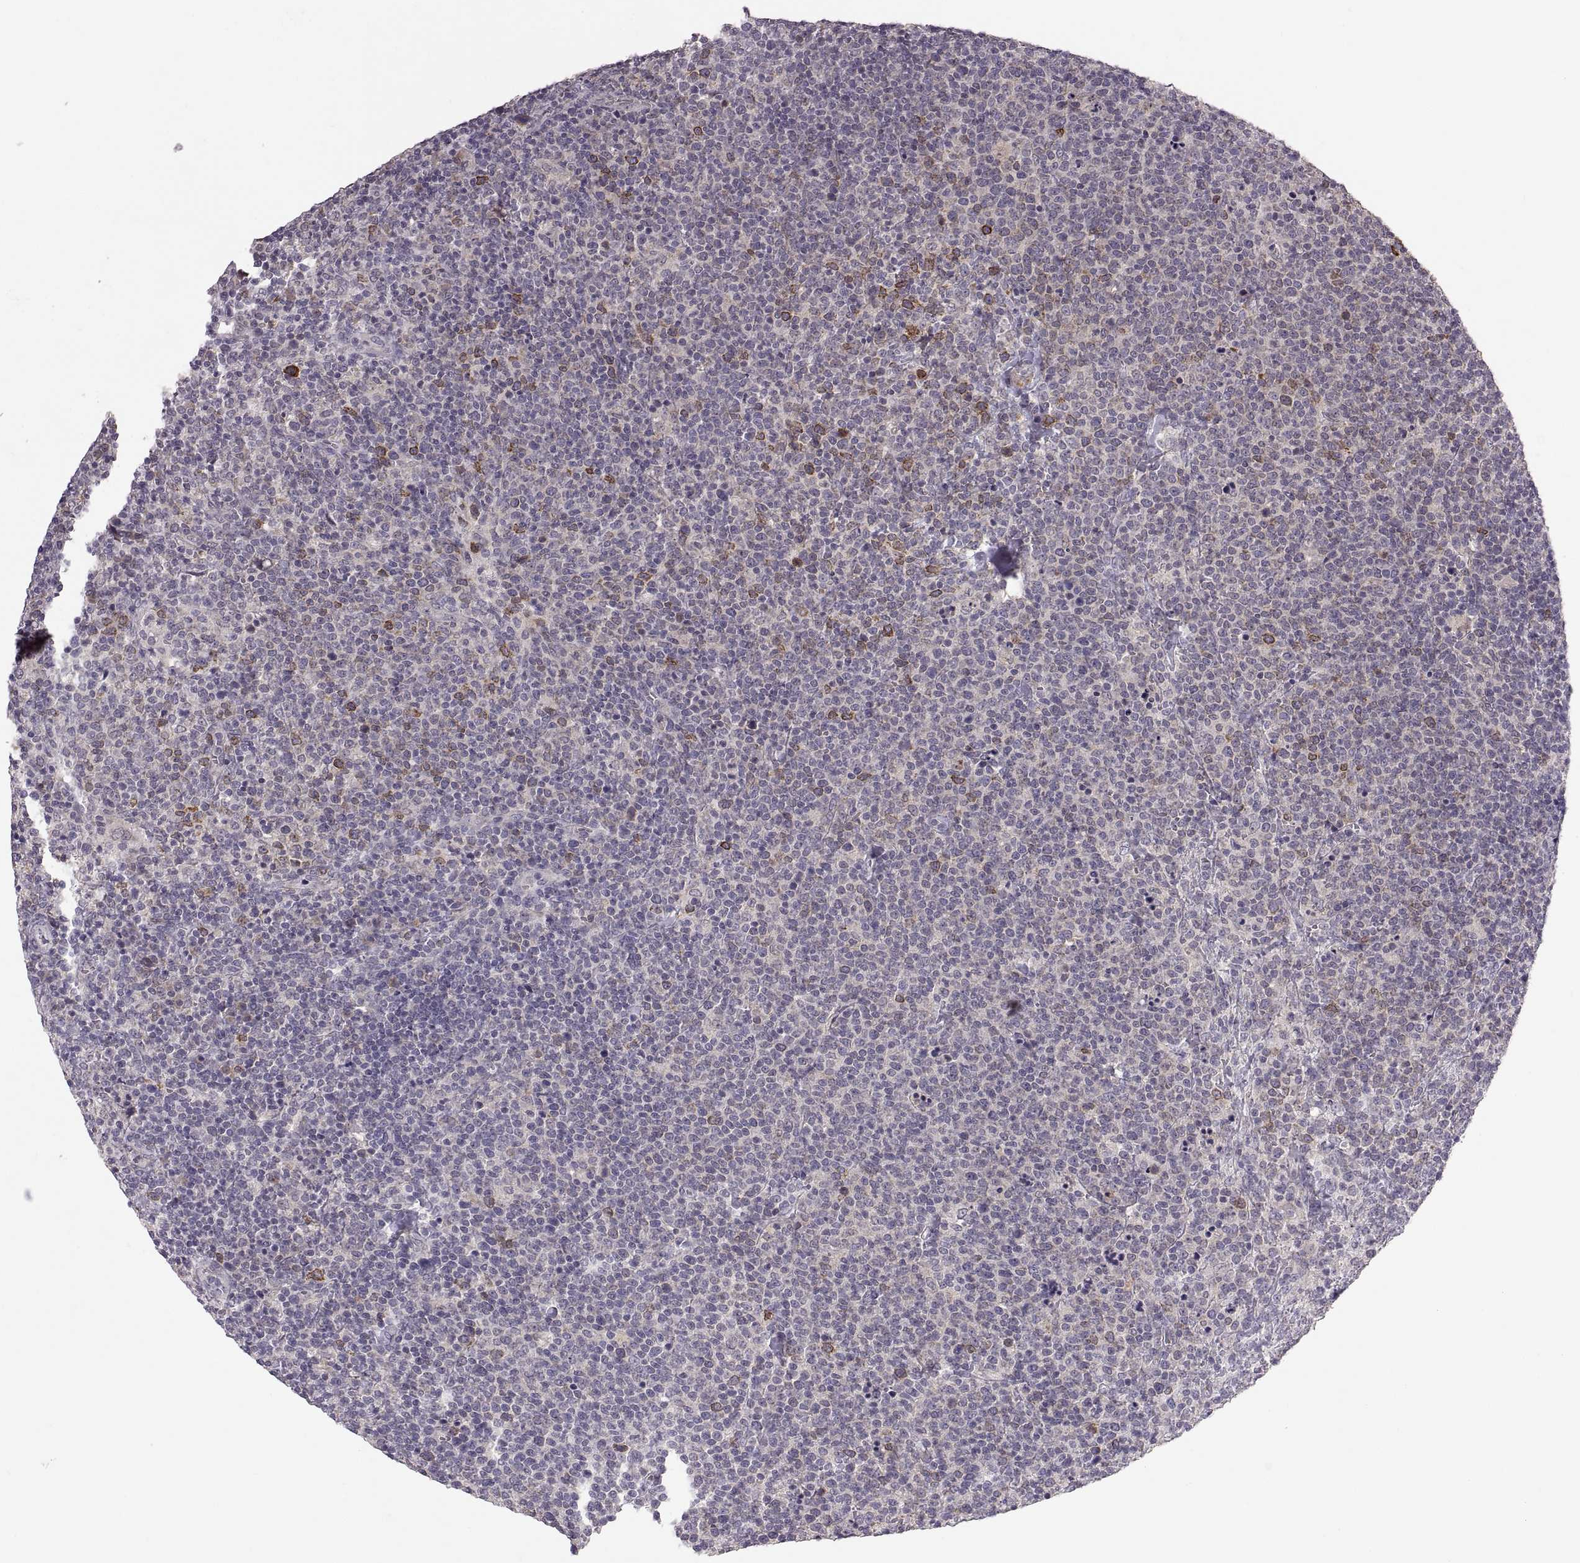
{"staining": {"intensity": "negative", "quantity": "none", "location": "none"}, "tissue": "lymphoma", "cell_type": "Tumor cells", "image_type": "cancer", "snomed": [{"axis": "morphology", "description": "Malignant lymphoma, non-Hodgkin's type, High grade"}, {"axis": "topography", "description": "Lymph node"}], "caption": "Lymphoma stained for a protein using IHC demonstrates no expression tumor cells.", "gene": "HMGCR", "patient": {"sex": "male", "age": 61}}